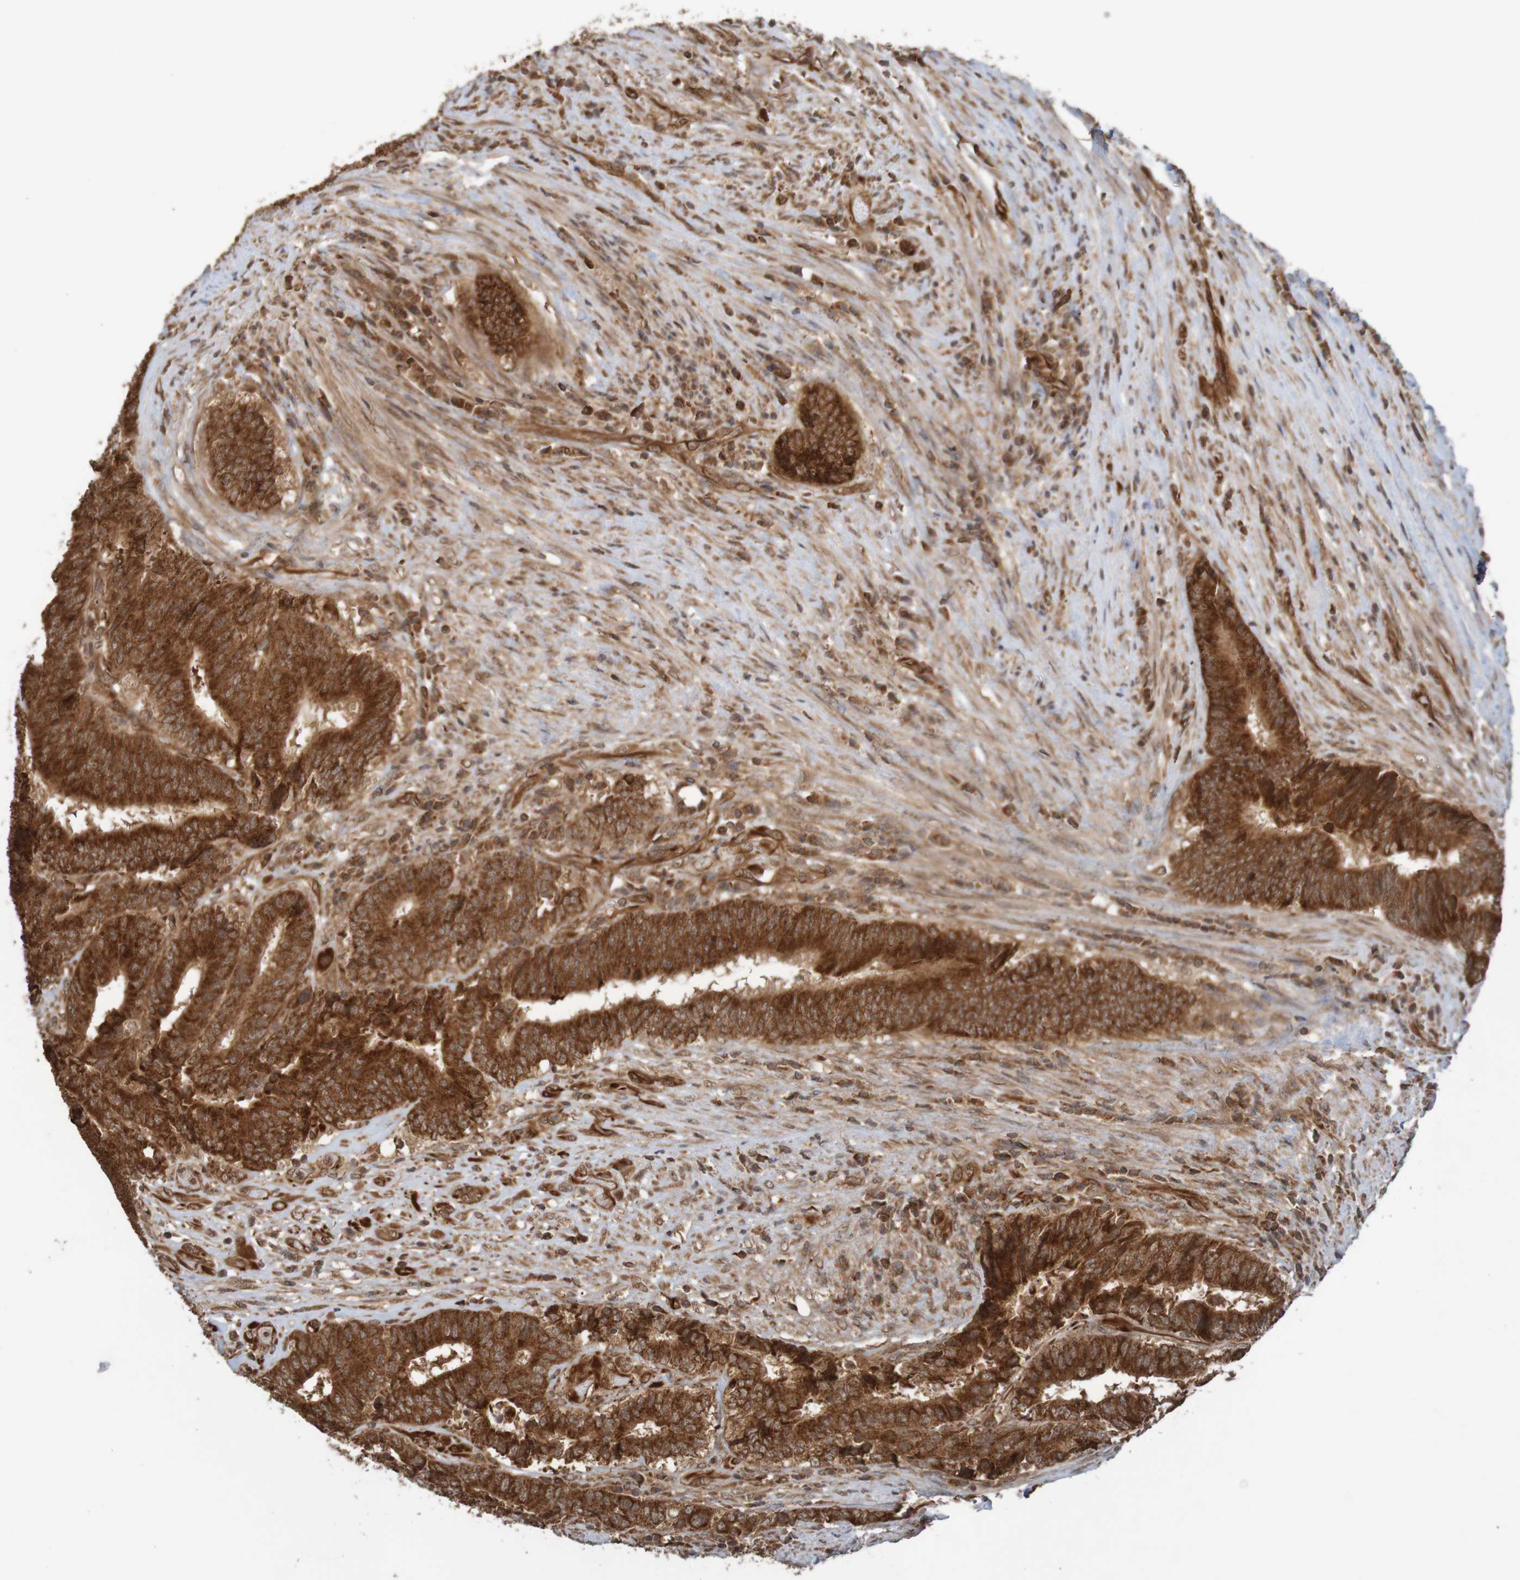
{"staining": {"intensity": "strong", "quantity": ">75%", "location": "cytoplasmic/membranous"}, "tissue": "colorectal cancer", "cell_type": "Tumor cells", "image_type": "cancer", "snomed": [{"axis": "morphology", "description": "Adenocarcinoma, NOS"}, {"axis": "topography", "description": "Rectum"}], "caption": "Colorectal cancer (adenocarcinoma) was stained to show a protein in brown. There is high levels of strong cytoplasmic/membranous expression in about >75% of tumor cells. The staining was performed using DAB, with brown indicating positive protein expression. Nuclei are stained blue with hematoxylin.", "gene": "MRPL52", "patient": {"sex": "male", "age": 72}}